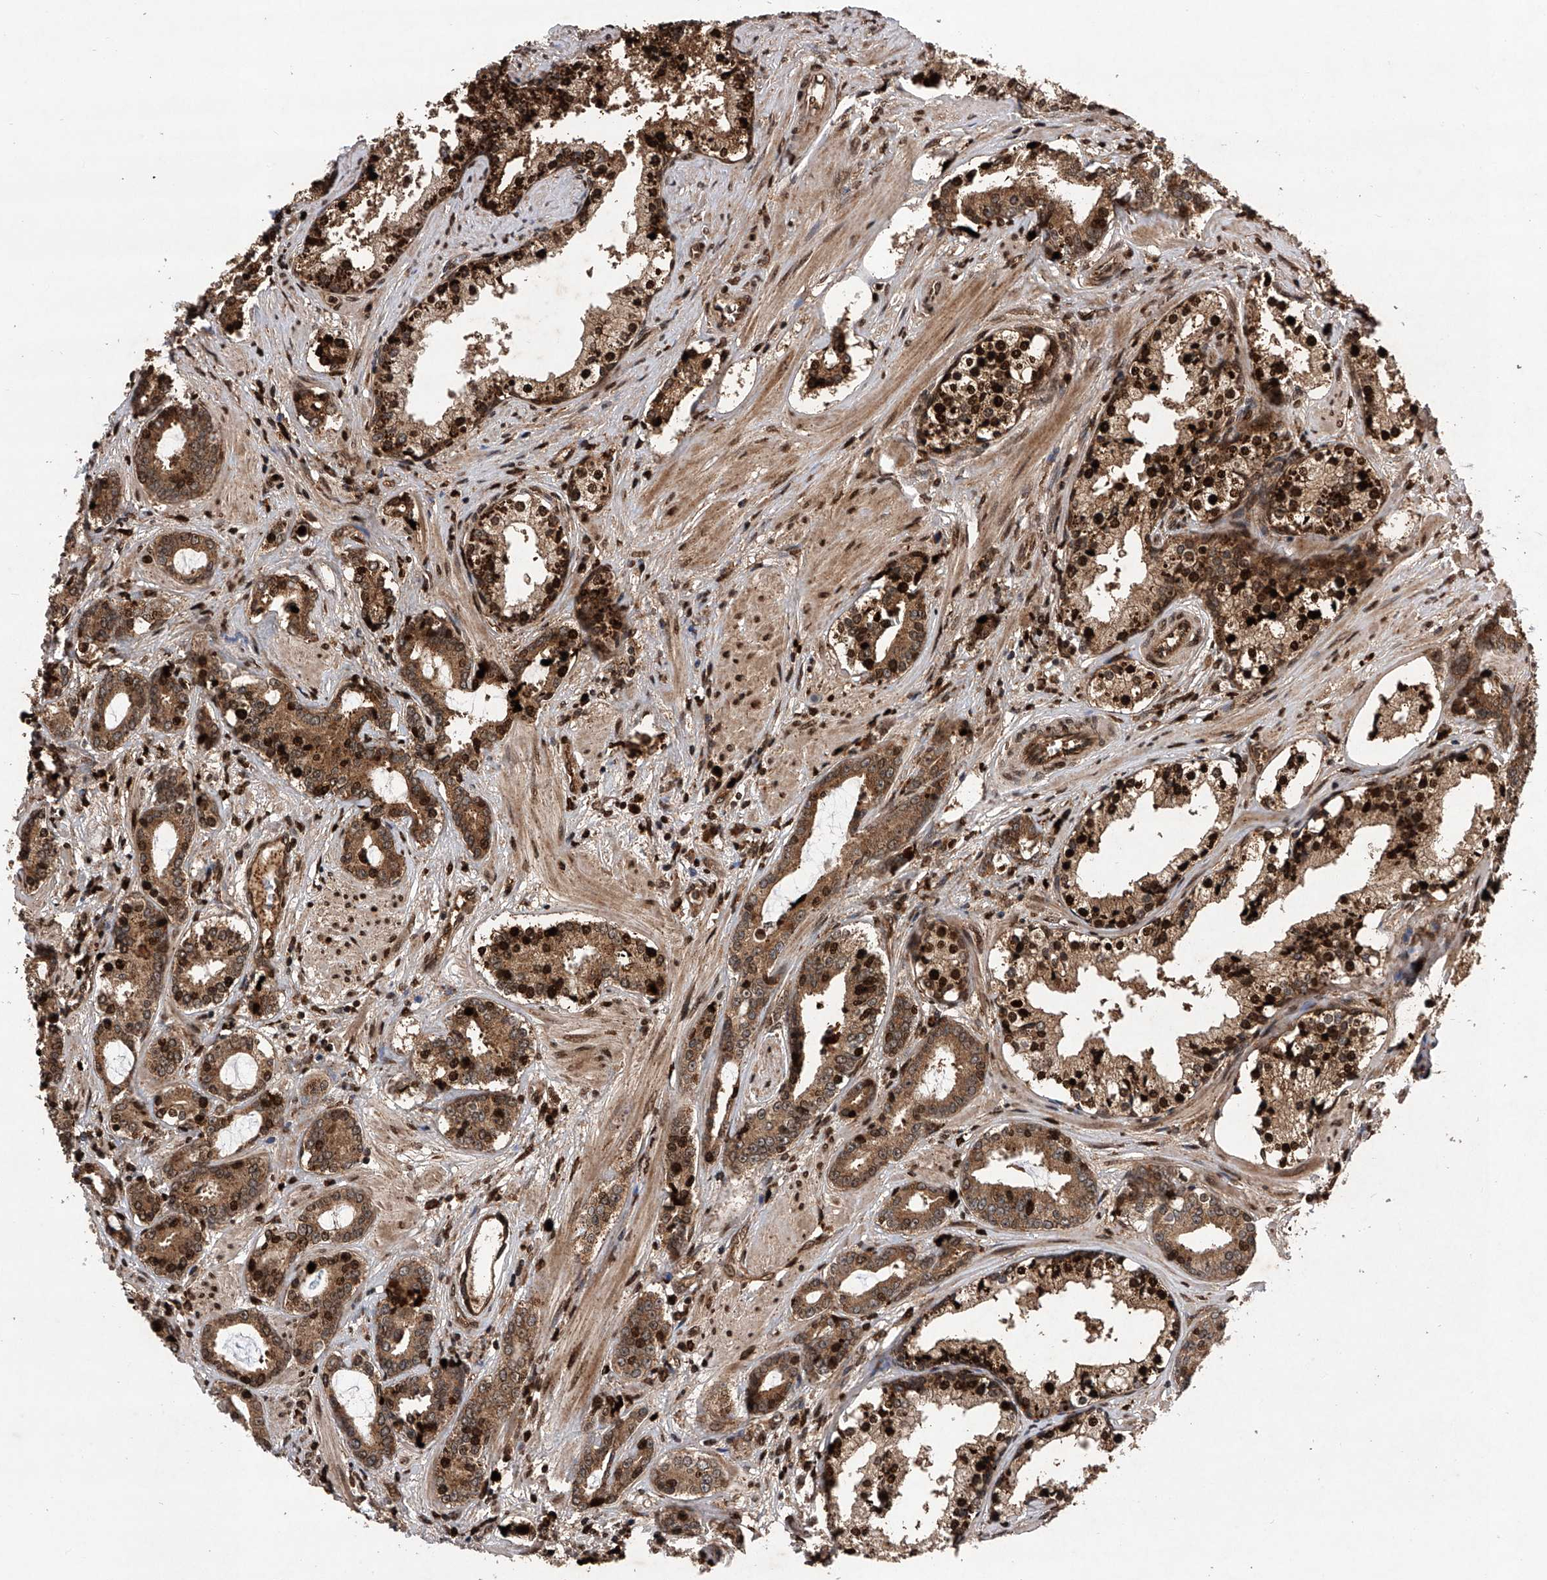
{"staining": {"intensity": "strong", "quantity": ">75%", "location": "cytoplasmic/membranous,nuclear"}, "tissue": "prostate cancer", "cell_type": "Tumor cells", "image_type": "cancer", "snomed": [{"axis": "morphology", "description": "Adenocarcinoma, High grade"}, {"axis": "topography", "description": "Prostate"}], "caption": "The photomicrograph demonstrates a brown stain indicating the presence of a protein in the cytoplasmic/membranous and nuclear of tumor cells in prostate cancer. (DAB = brown stain, brightfield microscopy at high magnification).", "gene": "MAP3K11", "patient": {"sex": "male", "age": 58}}